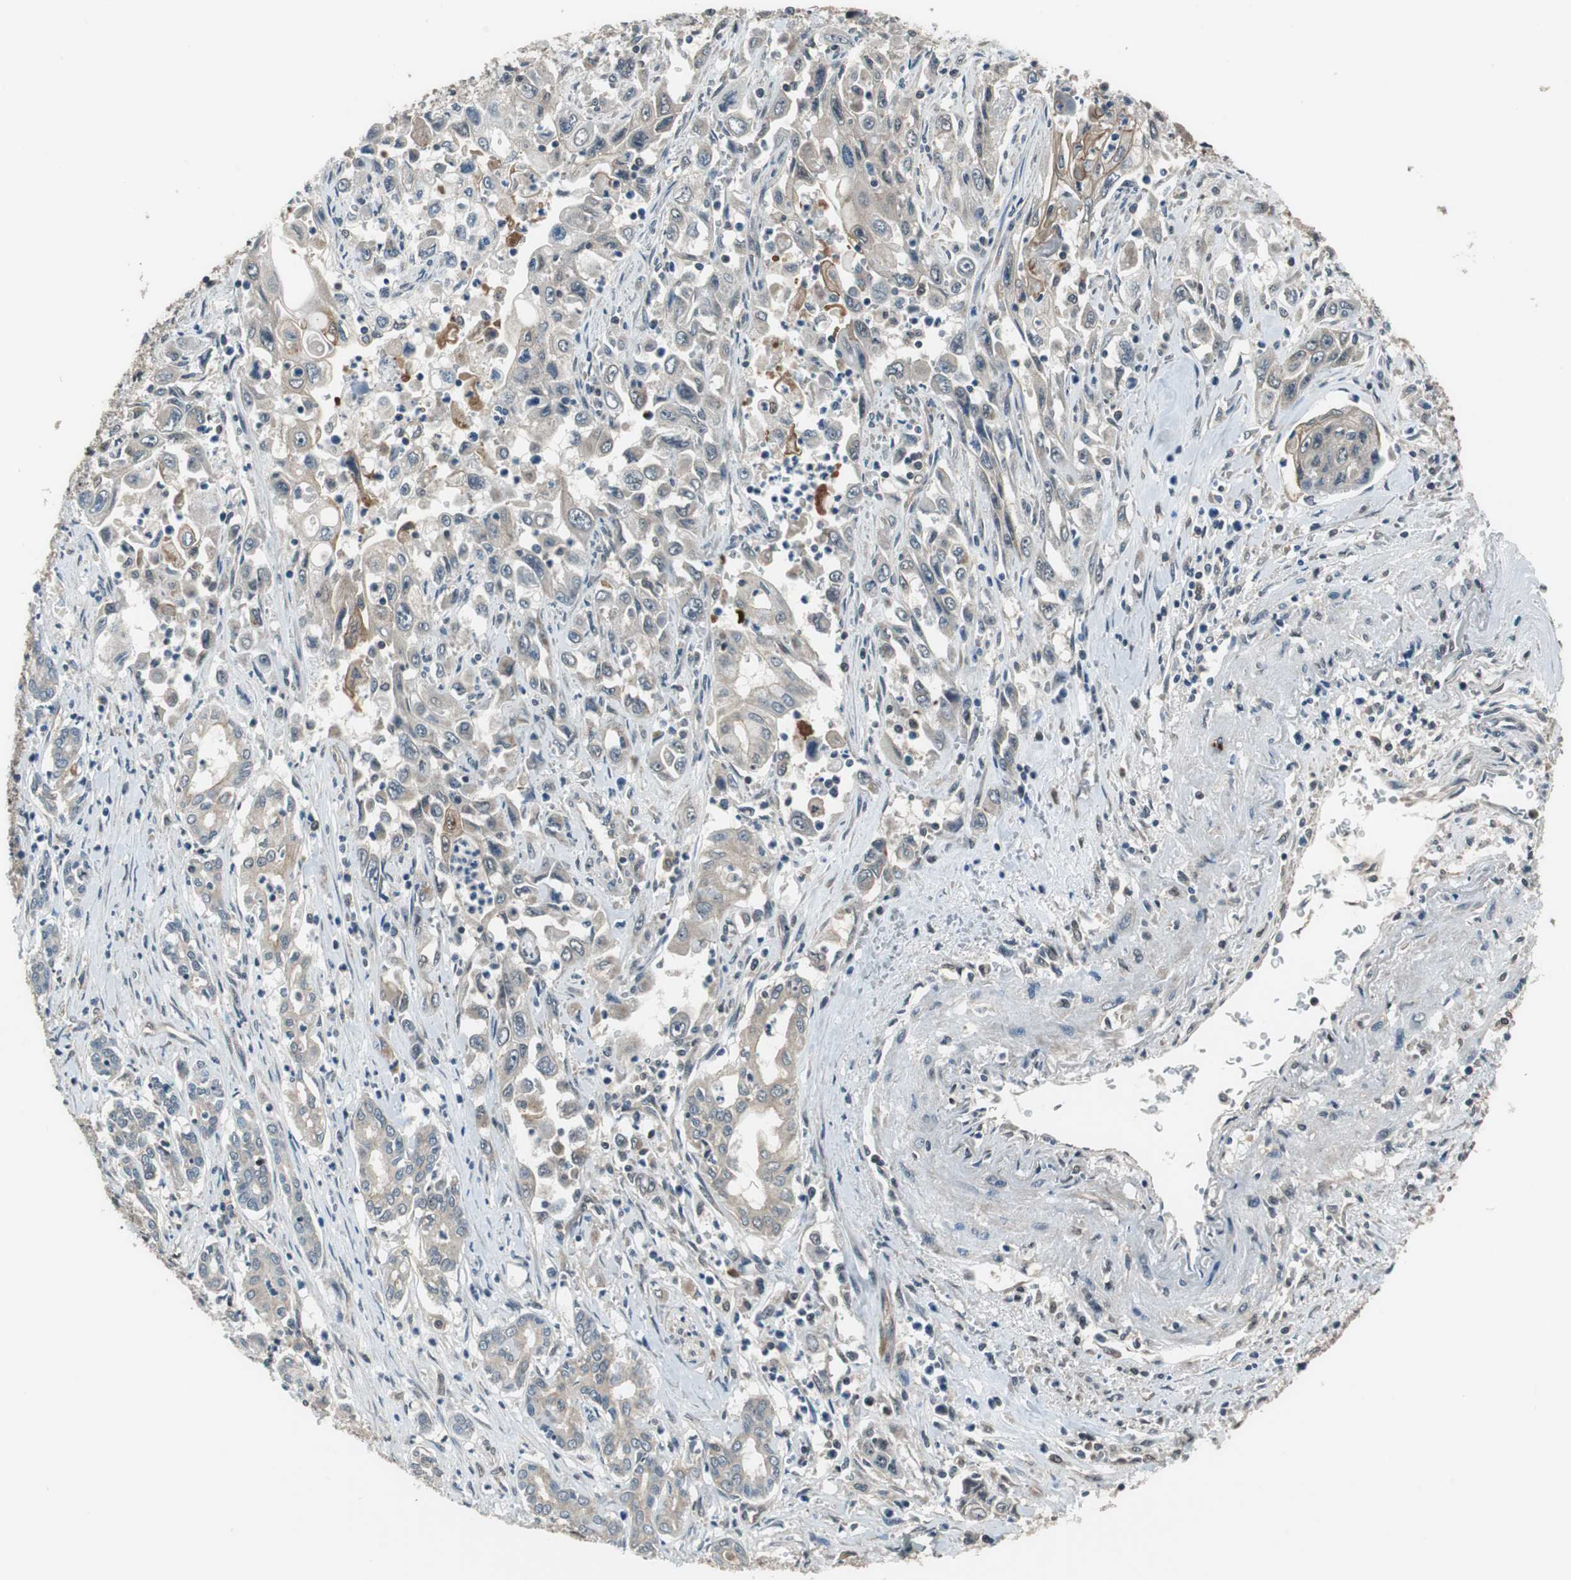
{"staining": {"intensity": "weak", "quantity": "<25%", "location": "cytoplasmic/membranous"}, "tissue": "pancreatic cancer", "cell_type": "Tumor cells", "image_type": "cancer", "snomed": [{"axis": "morphology", "description": "Adenocarcinoma, NOS"}, {"axis": "topography", "description": "Pancreas"}], "caption": "Adenocarcinoma (pancreatic) was stained to show a protein in brown. There is no significant expression in tumor cells.", "gene": "MAFB", "patient": {"sex": "male", "age": 70}}